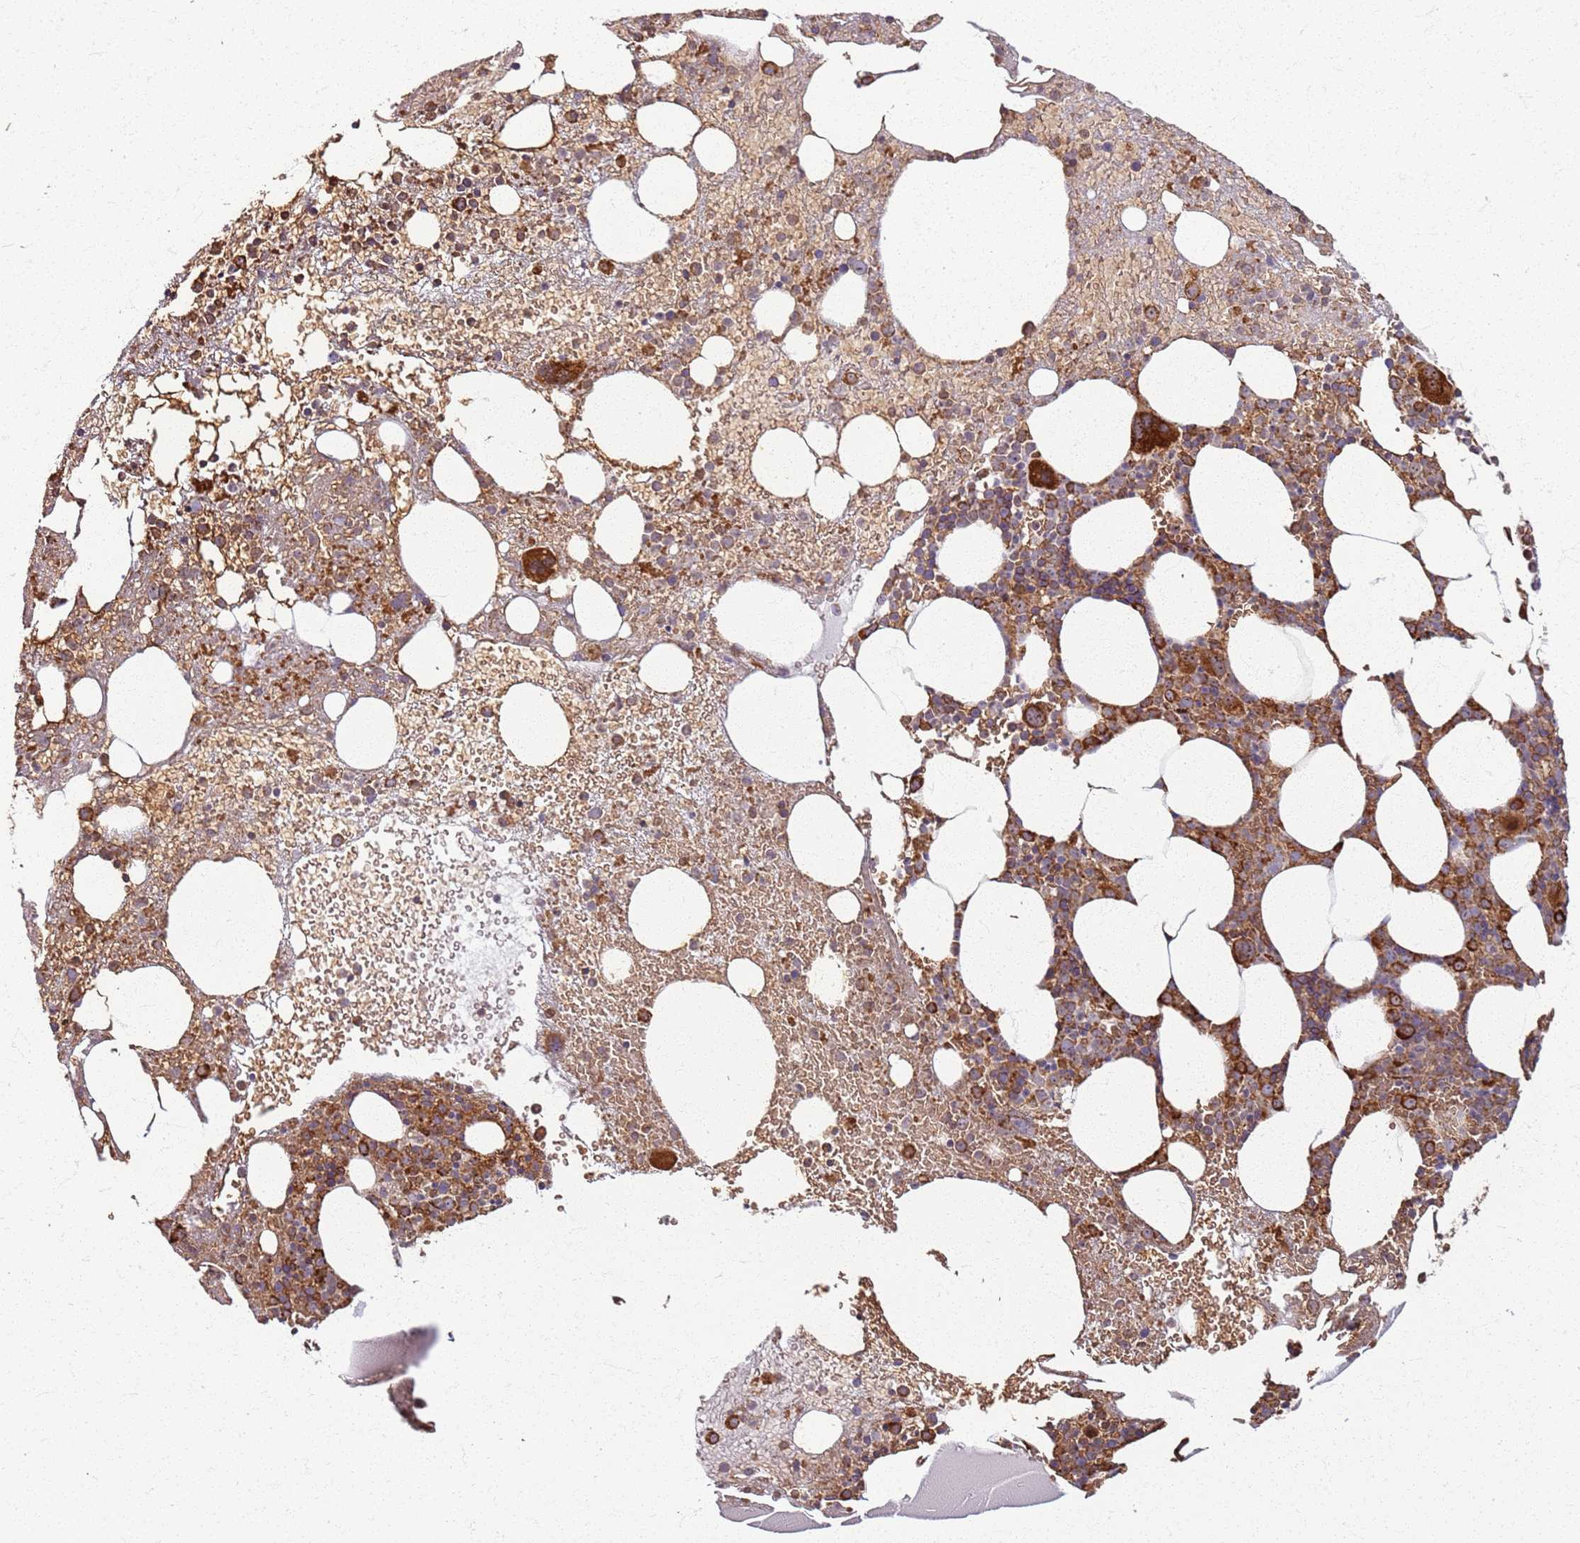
{"staining": {"intensity": "moderate", "quantity": ">75%", "location": "cytoplasmic/membranous"}, "tissue": "bone marrow", "cell_type": "Hematopoietic cells", "image_type": "normal", "snomed": [{"axis": "morphology", "description": "Normal tissue, NOS"}, {"axis": "topography", "description": "Bone marrow"}], "caption": "Hematopoietic cells demonstrate moderate cytoplasmic/membranous expression in approximately >75% of cells in unremarkable bone marrow. (Stains: DAB in brown, nuclei in blue, Microscopy: brightfield microscopy at high magnification).", "gene": "KRI1", "patient": {"sex": "male", "age": 61}}